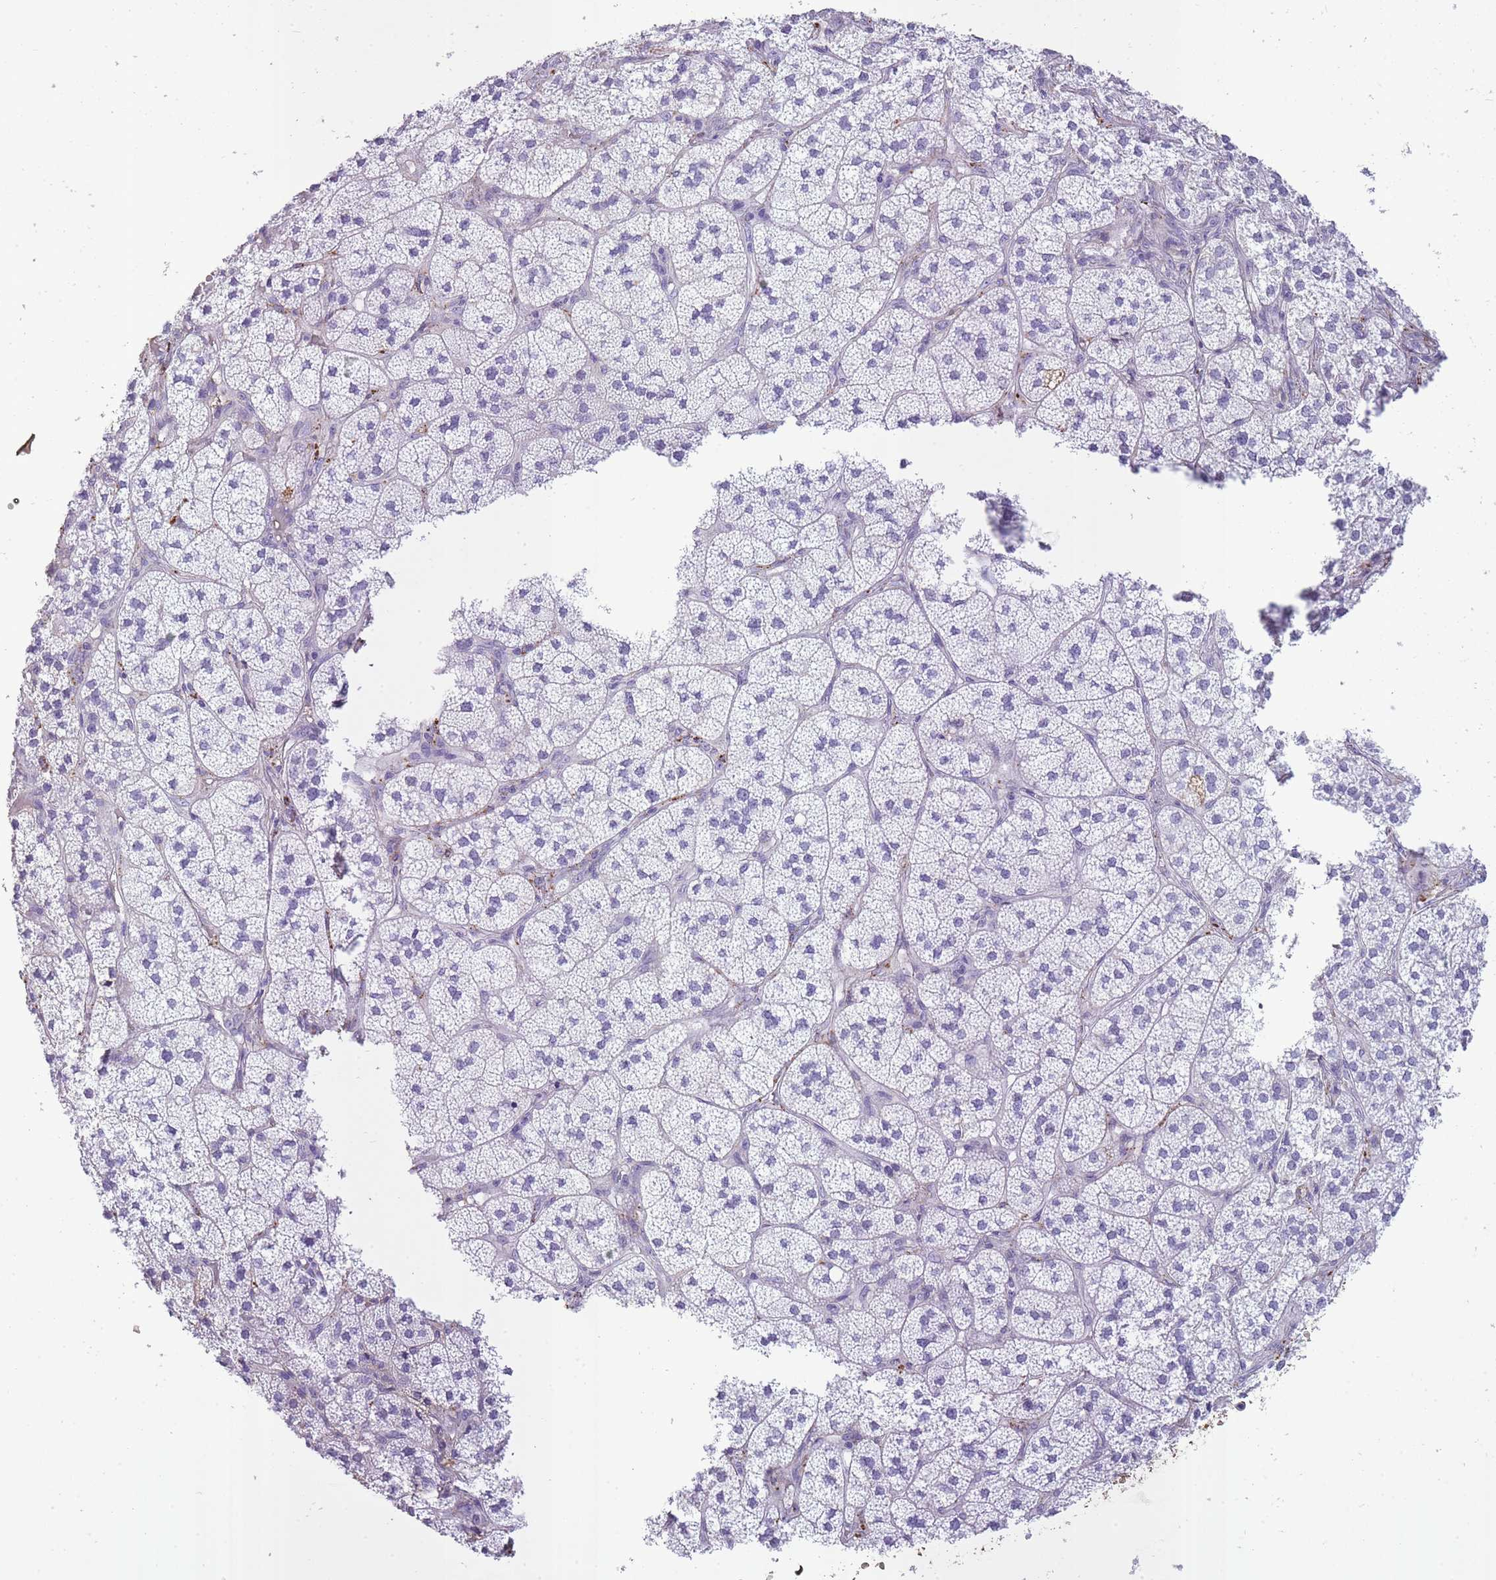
{"staining": {"intensity": "negative", "quantity": "none", "location": "none"}, "tissue": "adrenal gland", "cell_type": "Glandular cells", "image_type": "normal", "snomed": [{"axis": "morphology", "description": "Normal tissue, NOS"}, {"axis": "topography", "description": "Adrenal gland"}], "caption": "Histopathology image shows no significant protein positivity in glandular cells of normal adrenal gland.", "gene": "IGKV1", "patient": {"sex": "female", "age": 58}}